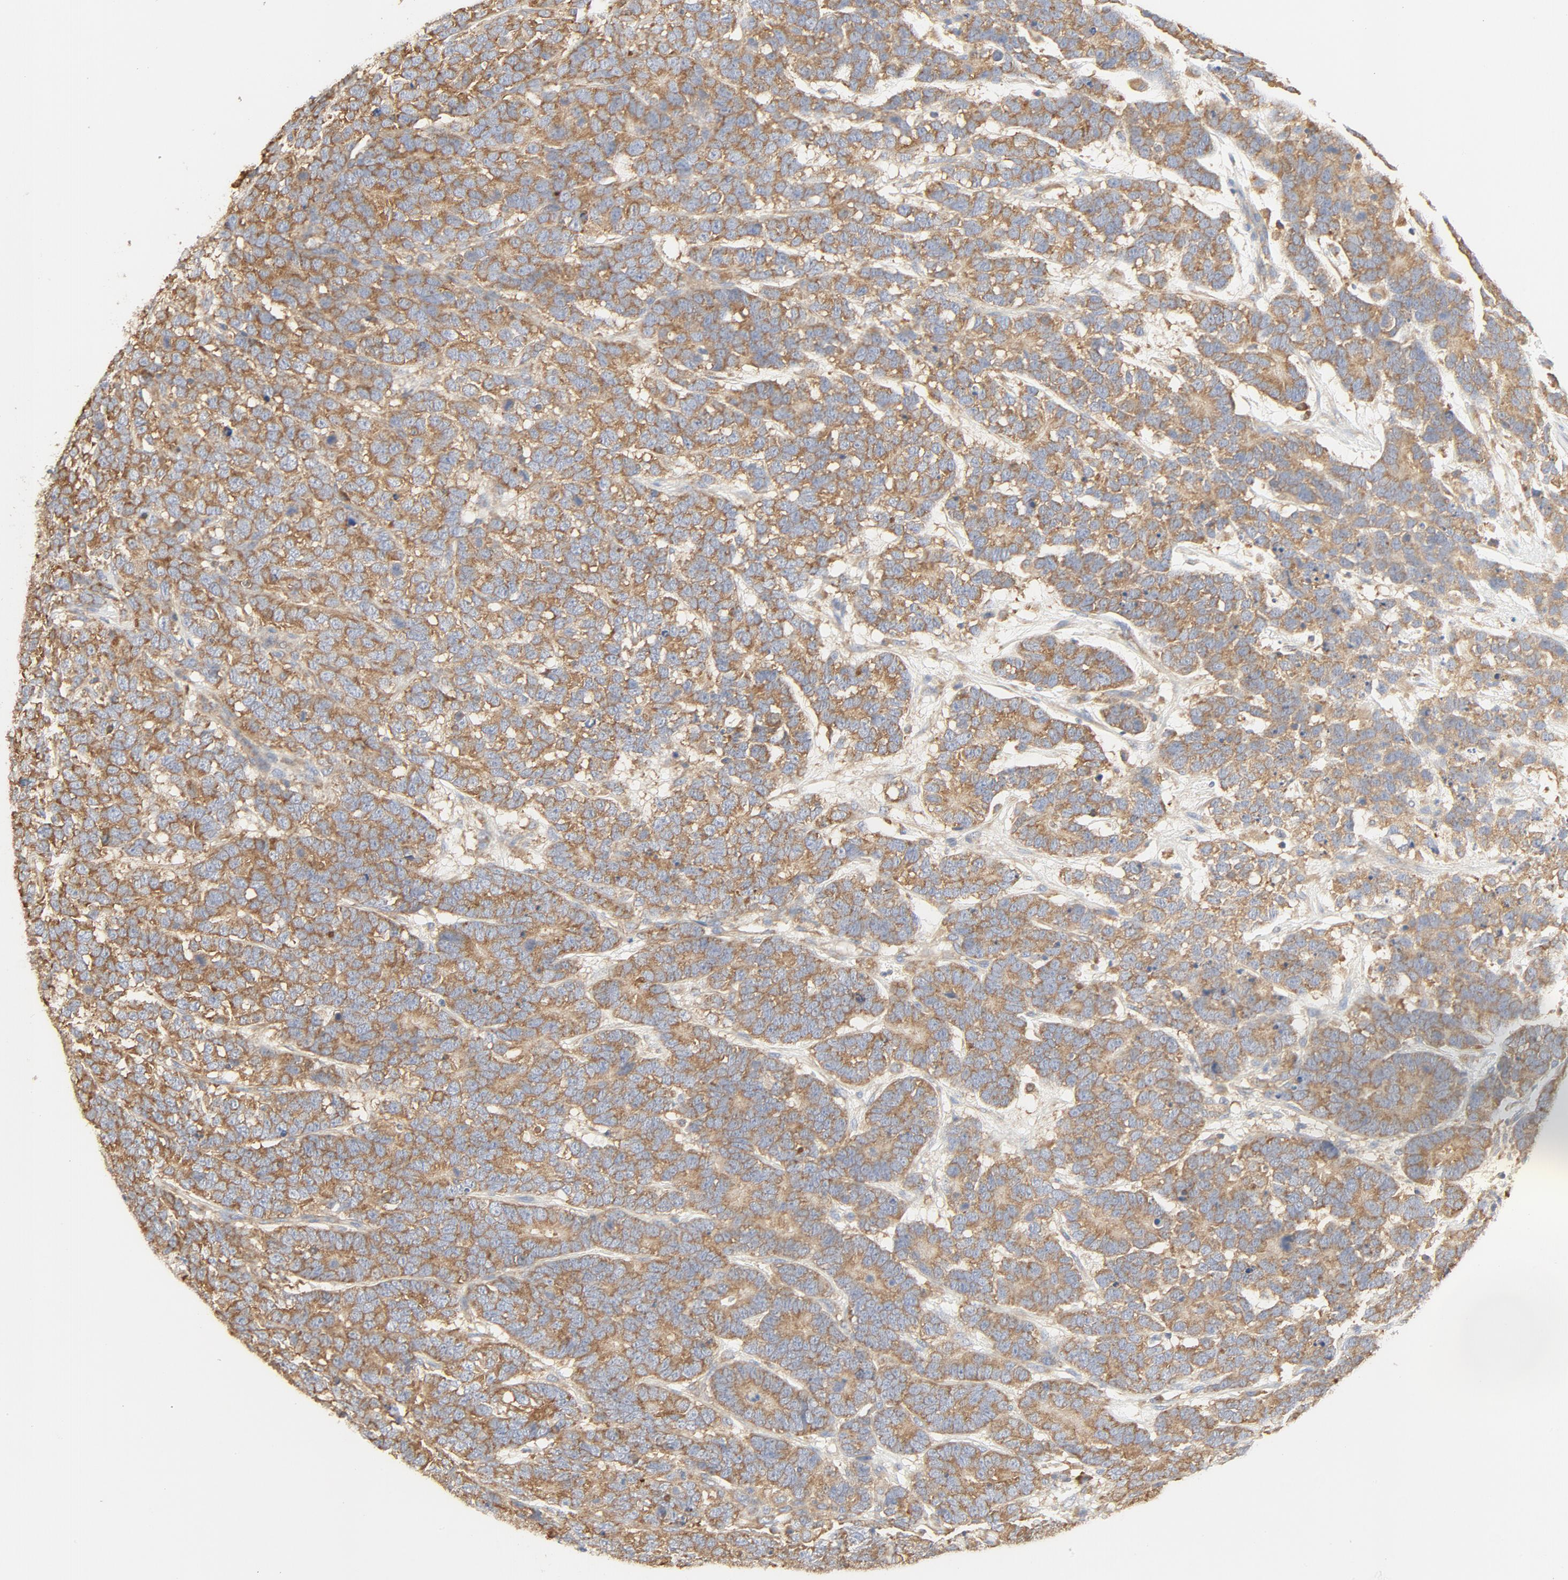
{"staining": {"intensity": "moderate", "quantity": ">75%", "location": "cytoplasmic/membranous"}, "tissue": "testis cancer", "cell_type": "Tumor cells", "image_type": "cancer", "snomed": [{"axis": "morphology", "description": "Carcinoma, Embryonal, NOS"}, {"axis": "topography", "description": "Testis"}], "caption": "Immunohistochemistry (IHC) image of testis cancer (embryonal carcinoma) stained for a protein (brown), which reveals medium levels of moderate cytoplasmic/membranous expression in approximately >75% of tumor cells.", "gene": "RPS6", "patient": {"sex": "male", "age": 26}}